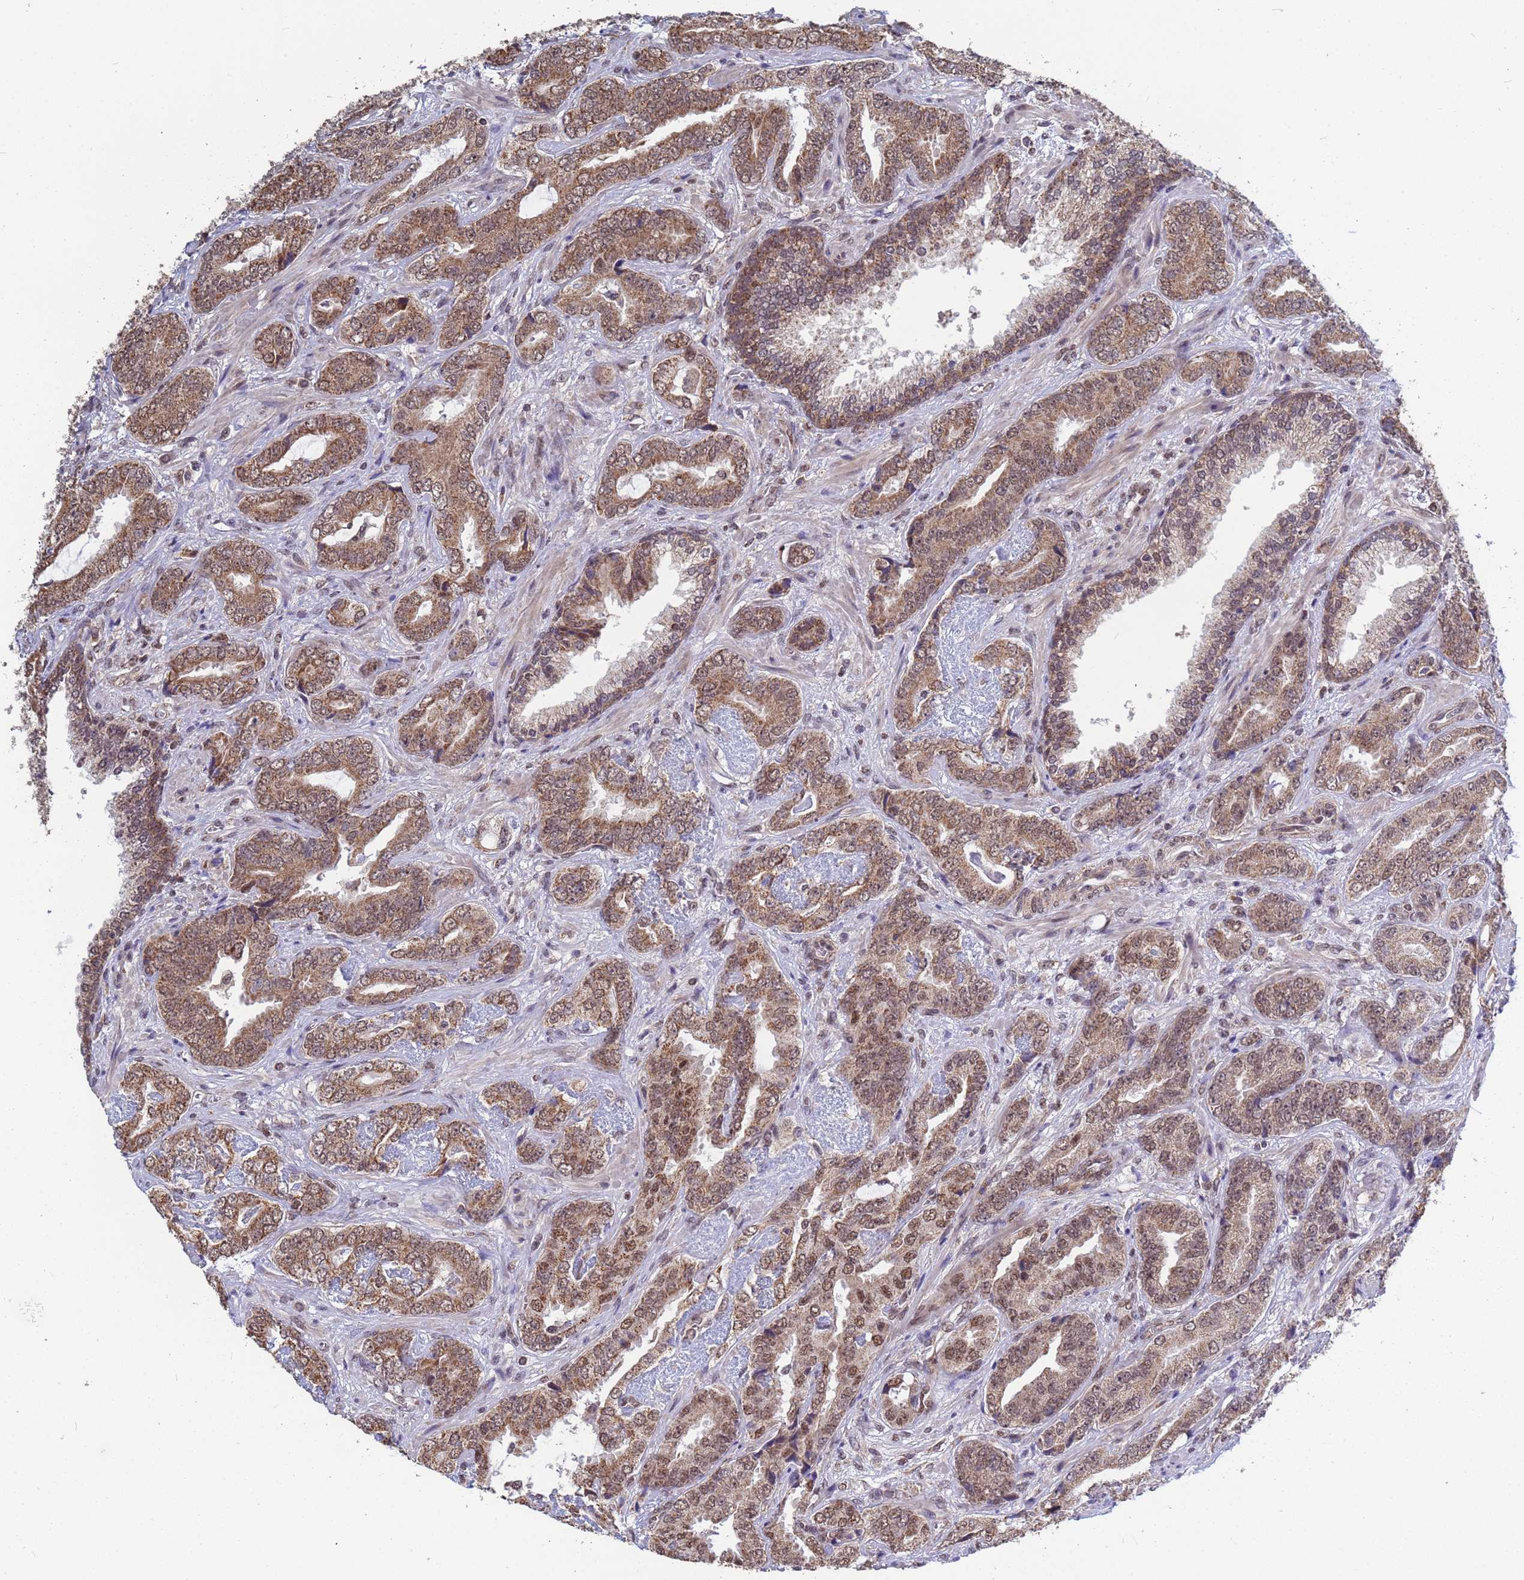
{"staining": {"intensity": "moderate", "quantity": ">75%", "location": "cytoplasmic/membranous,nuclear"}, "tissue": "prostate cancer", "cell_type": "Tumor cells", "image_type": "cancer", "snomed": [{"axis": "morphology", "description": "Adenocarcinoma, High grade"}, {"axis": "topography", "description": "Prostate"}], "caption": "Prostate cancer stained for a protein (brown) reveals moderate cytoplasmic/membranous and nuclear positive positivity in about >75% of tumor cells.", "gene": "DENND2B", "patient": {"sex": "male", "age": 71}}